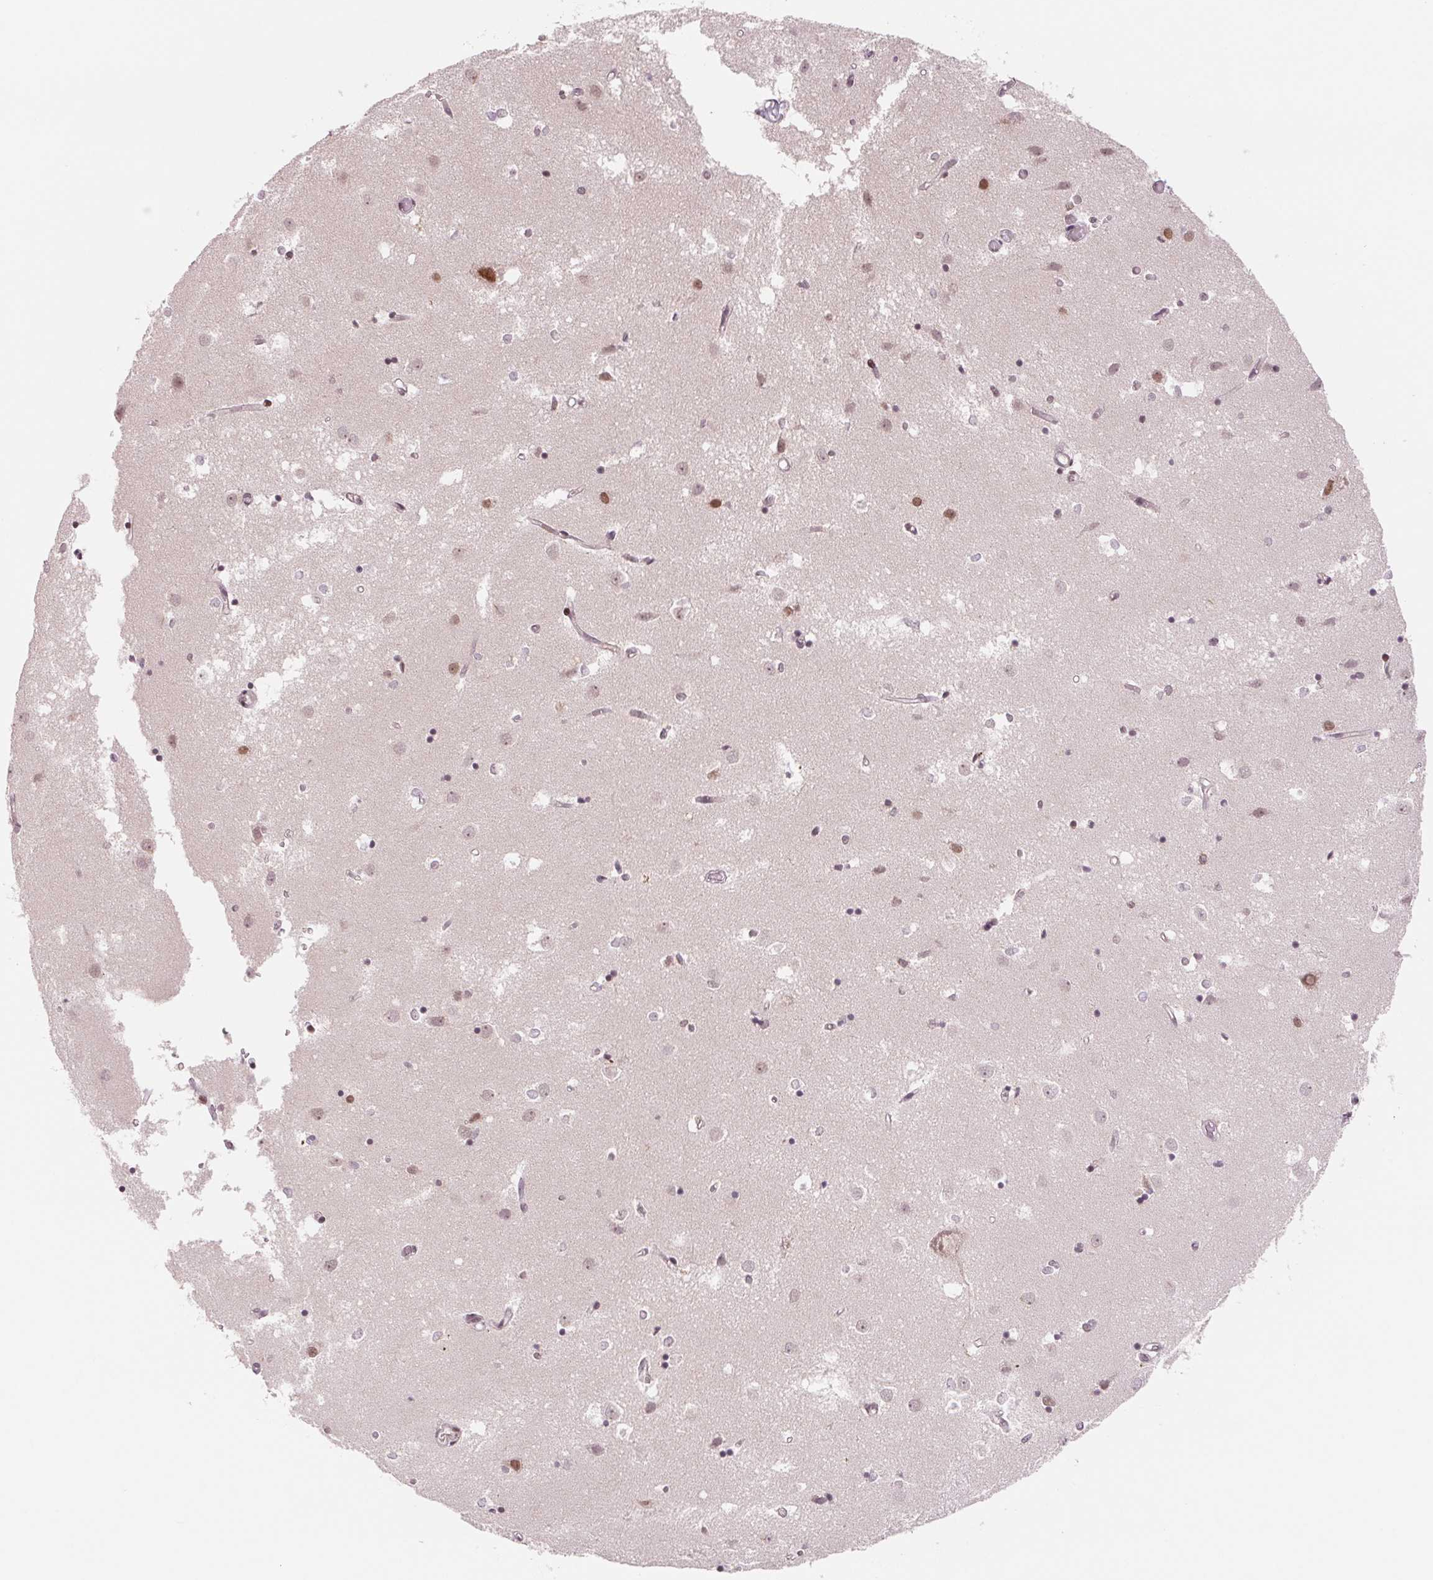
{"staining": {"intensity": "moderate", "quantity": "25%-75%", "location": "nuclear"}, "tissue": "caudate", "cell_type": "Glial cells", "image_type": "normal", "snomed": [{"axis": "morphology", "description": "Normal tissue, NOS"}, {"axis": "topography", "description": "Lateral ventricle wall"}], "caption": "Moderate nuclear positivity for a protein is appreciated in approximately 25%-75% of glial cells of normal caudate using IHC.", "gene": "DNAJB6", "patient": {"sex": "male", "age": 54}}